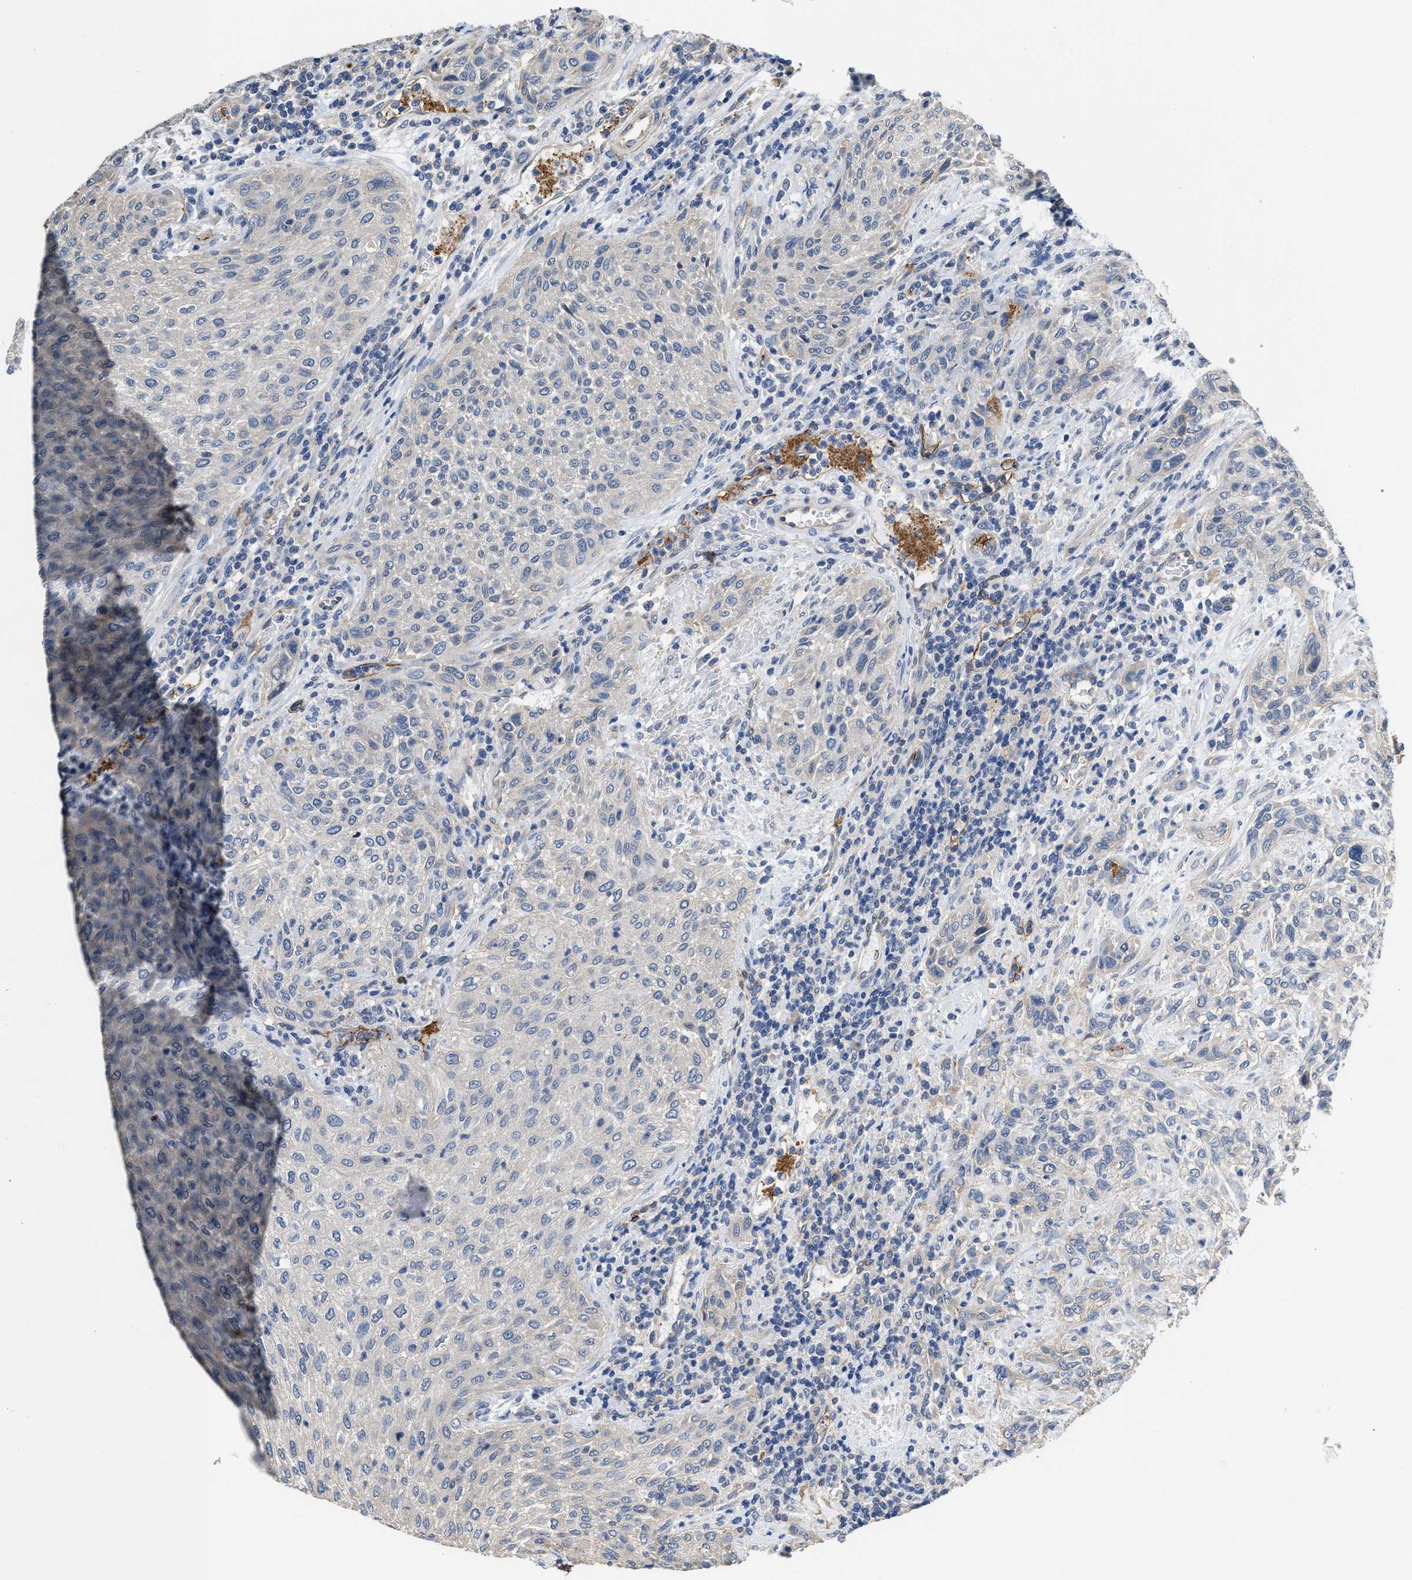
{"staining": {"intensity": "negative", "quantity": "none", "location": "none"}, "tissue": "urothelial cancer", "cell_type": "Tumor cells", "image_type": "cancer", "snomed": [{"axis": "morphology", "description": "Urothelial carcinoma, Low grade"}, {"axis": "morphology", "description": "Urothelial carcinoma, High grade"}, {"axis": "topography", "description": "Urinary bladder"}], "caption": "IHC micrograph of neoplastic tissue: human urothelial carcinoma (low-grade) stained with DAB (3,3'-diaminobenzidine) reveals no significant protein expression in tumor cells.", "gene": "C22orf42", "patient": {"sex": "male", "age": 35}}